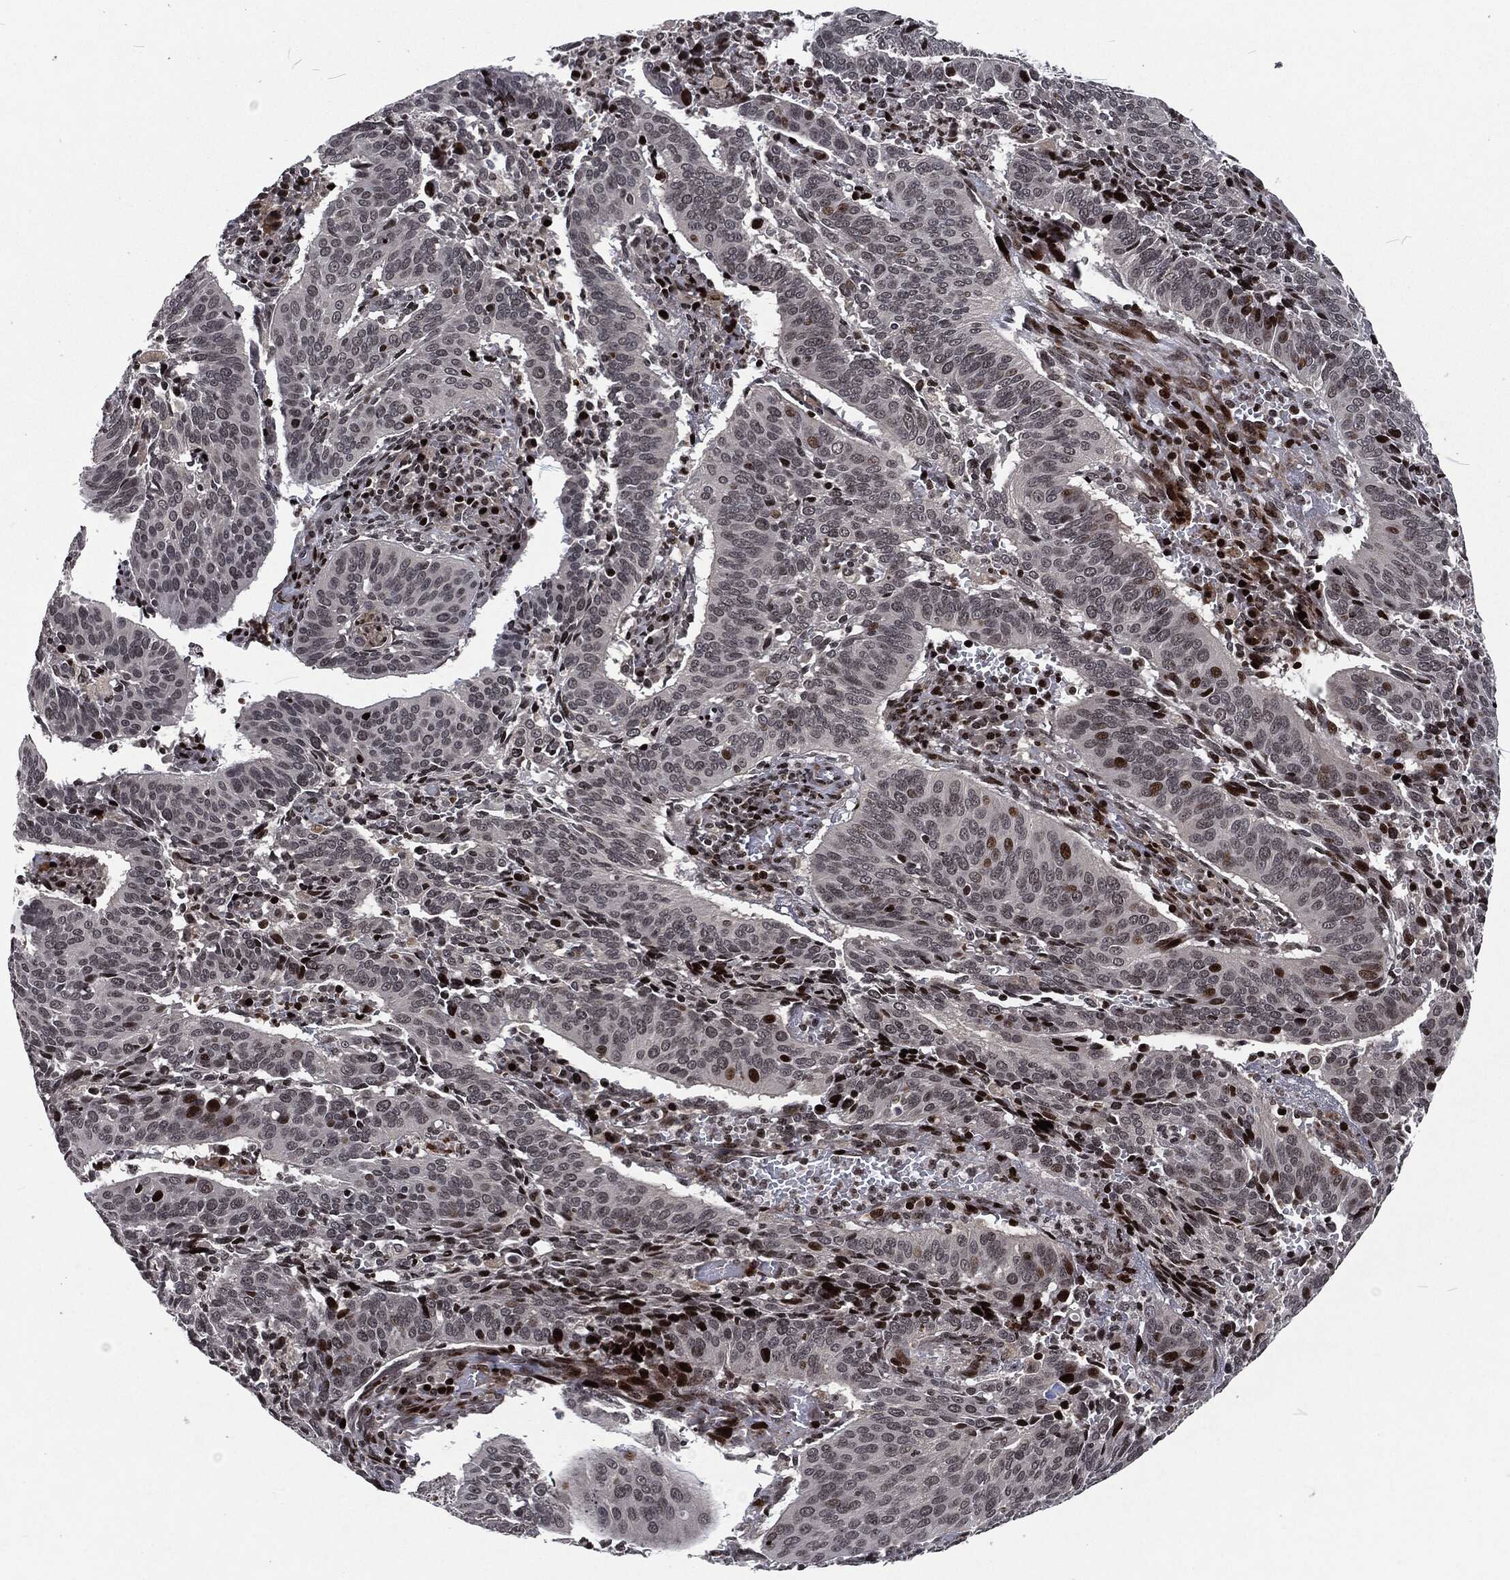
{"staining": {"intensity": "moderate", "quantity": "<25%", "location": "nuclear"}, "tissue": "cervical cancer", "cell_type": "Tumor cells", "image_type": "cancer", "snomed": [{"axis": "morphology", "description": "Normal tissue, NOS"}, {"axis": "morphology", "description": "Squamous cell carcinoma, NOS"}, {"axis": "topography", "description": "Cervix"}], "caption": "A high-resolution micrograph shows immunohistochemistry (IHC) staining of cervical cancer, which exhibits moderate nuclear expression in approximately <25% of tumor cells.", "gene": "EGFR", "patient": {"sex": "female", "age": 39}}